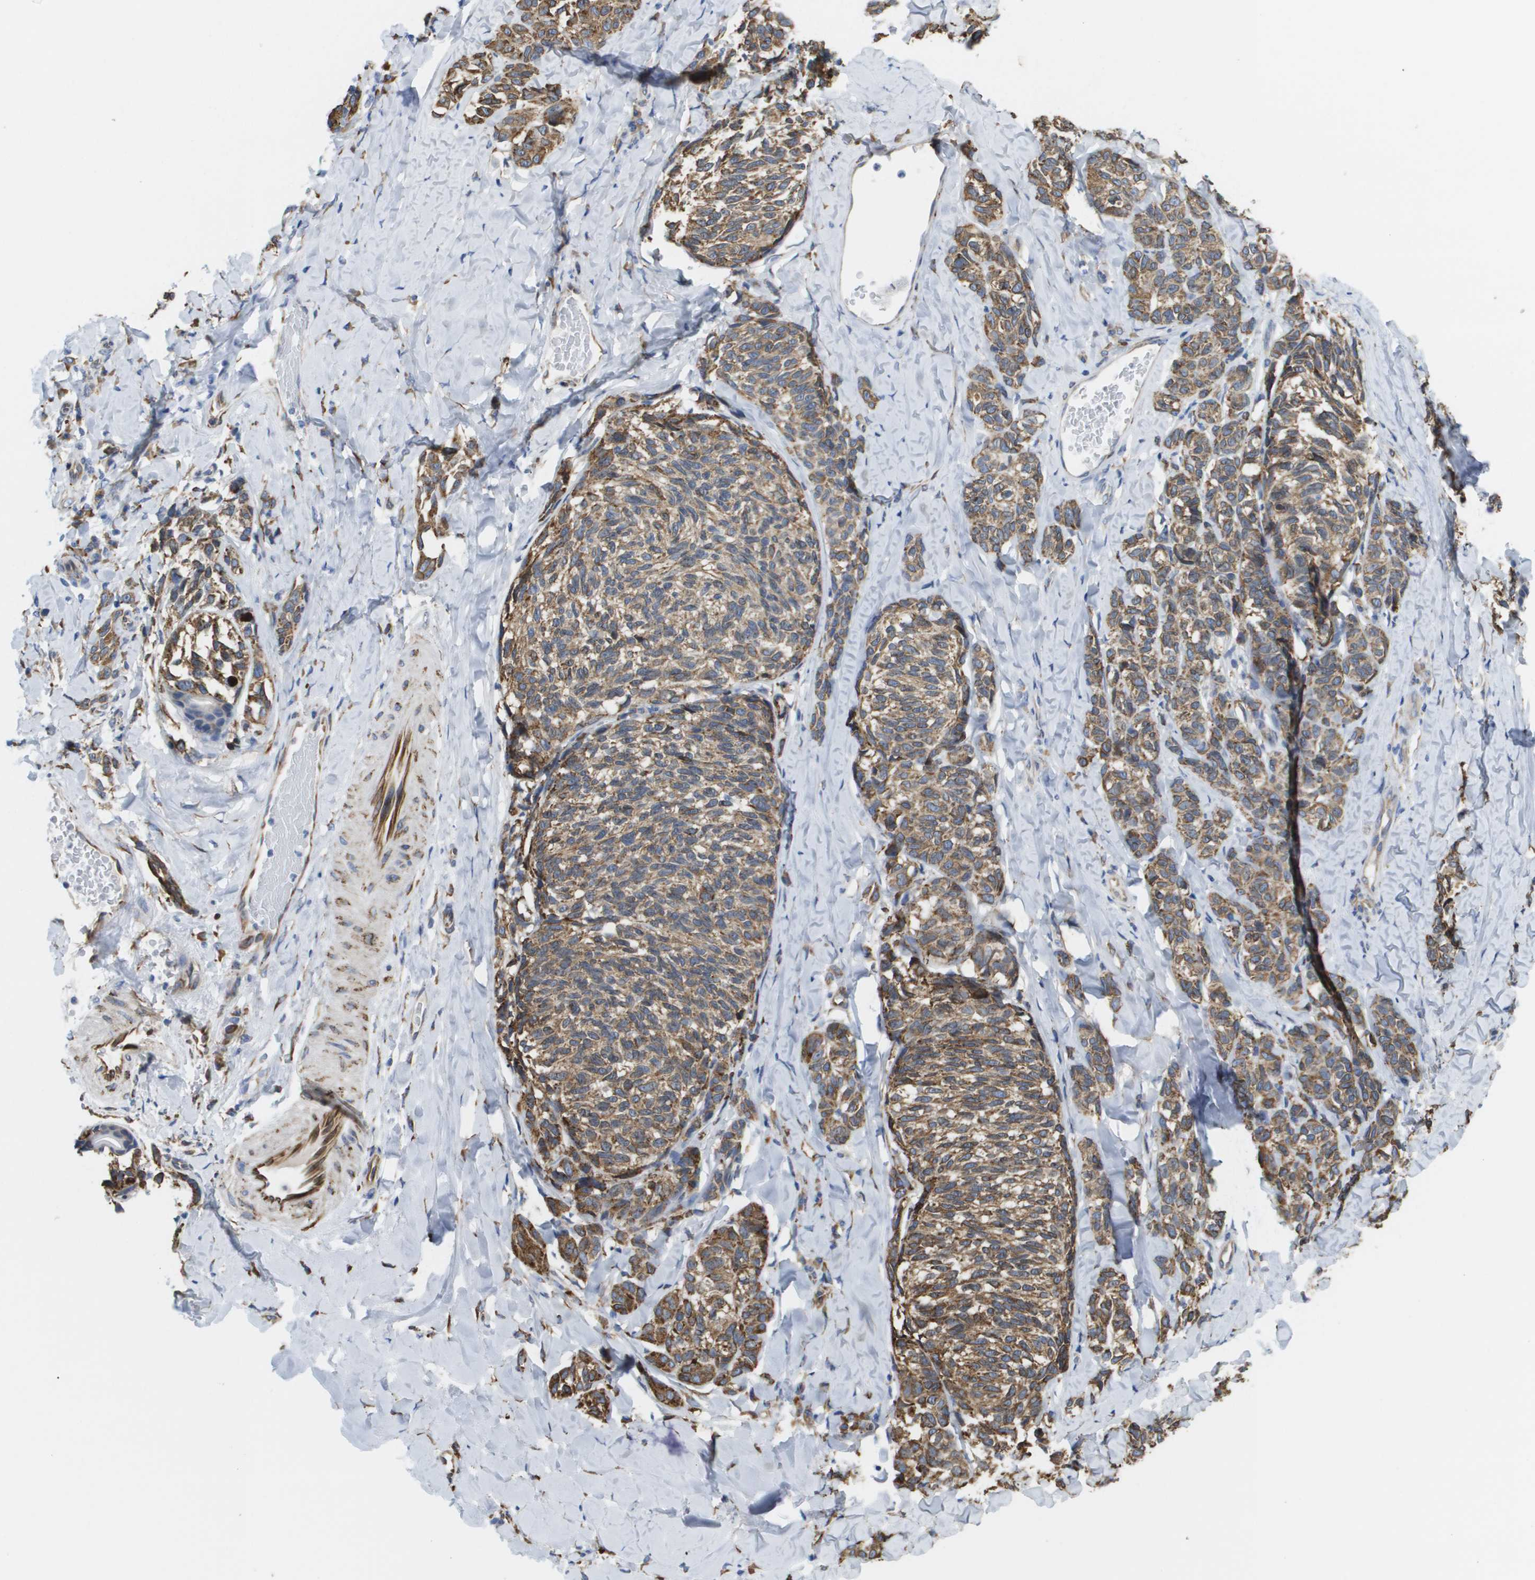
{"staining": {"intensity": "moderate", "quantity": ">75%", "location": "cytoplasmic/membranous"}, "tissue": "melanoma", "cell_type": "Tumor cells", "image_type": "cancer", "snomed": [{"axis": "morphology", "description": "Malignant melanoma, NOS"}, {"axis": "topography", "description": "Skin"}], "caption": "About >75% of tumor cells in malignant melanoma reveal moderate cytoplasmic/membranous protein positivity as visualized by brown immunohistochemical staining.", "gene": "ST3GAL2", "patient": {"sex": "female", "age": 73}}